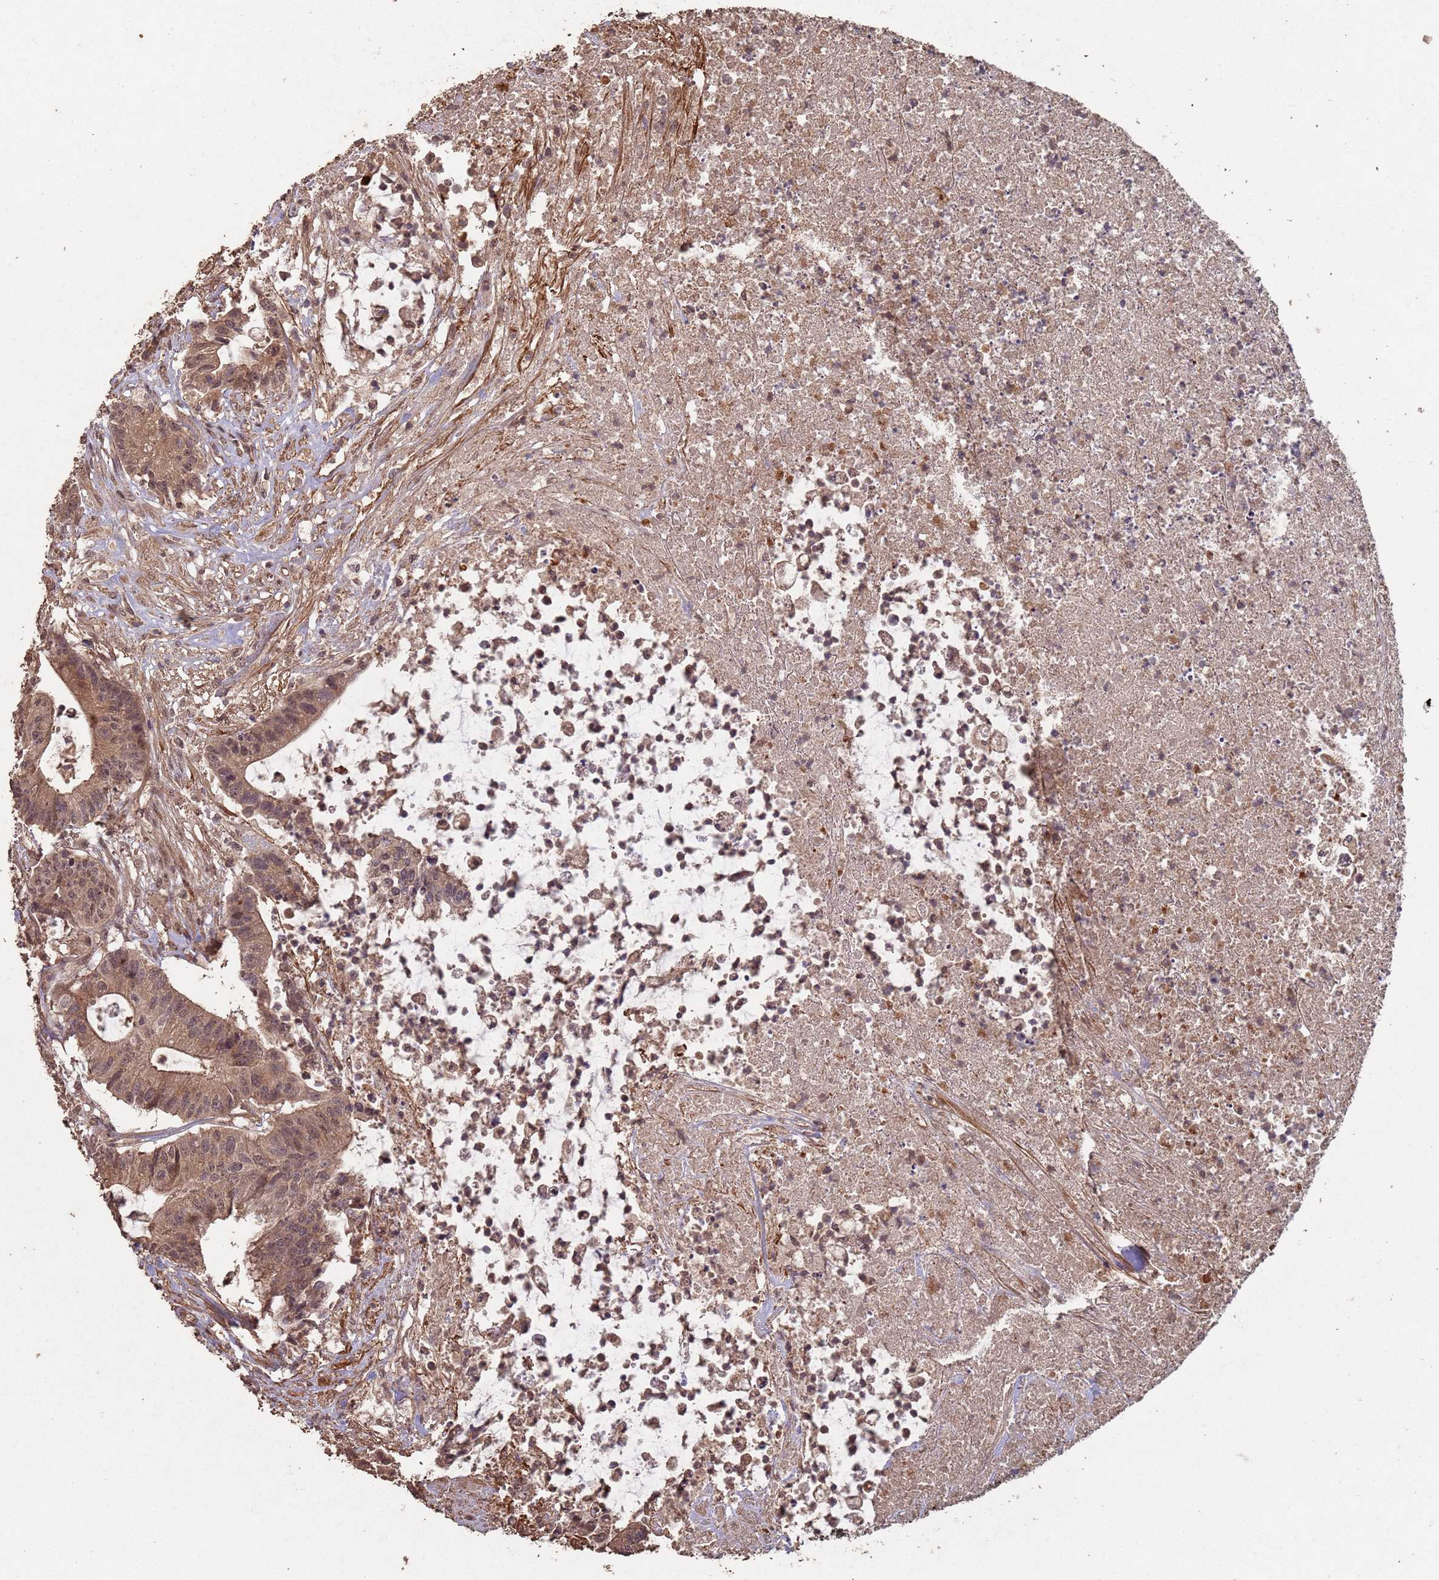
{"staining": {"intensity": "moderate", "quantity": ">75%", "location": "cytoplasmic/membranous,nuclear"}, "tissue": "colorectal cancer", "cell_type": "Tumor cells", "image_type": "cancer", "snomed": [{"axis": "morphology", "description": "Adenocarcinoma, NOS"}, {"axis": "topography", "description": "Colon"}], "caption": "Moderate cytoplasmic/membranous and nuclear staining is present in about >75% of tumor cells in colorectal cancer (adenocarcinoma).", "gene": "FRAT1", "patient": {"sex": "female", "age": 84}}